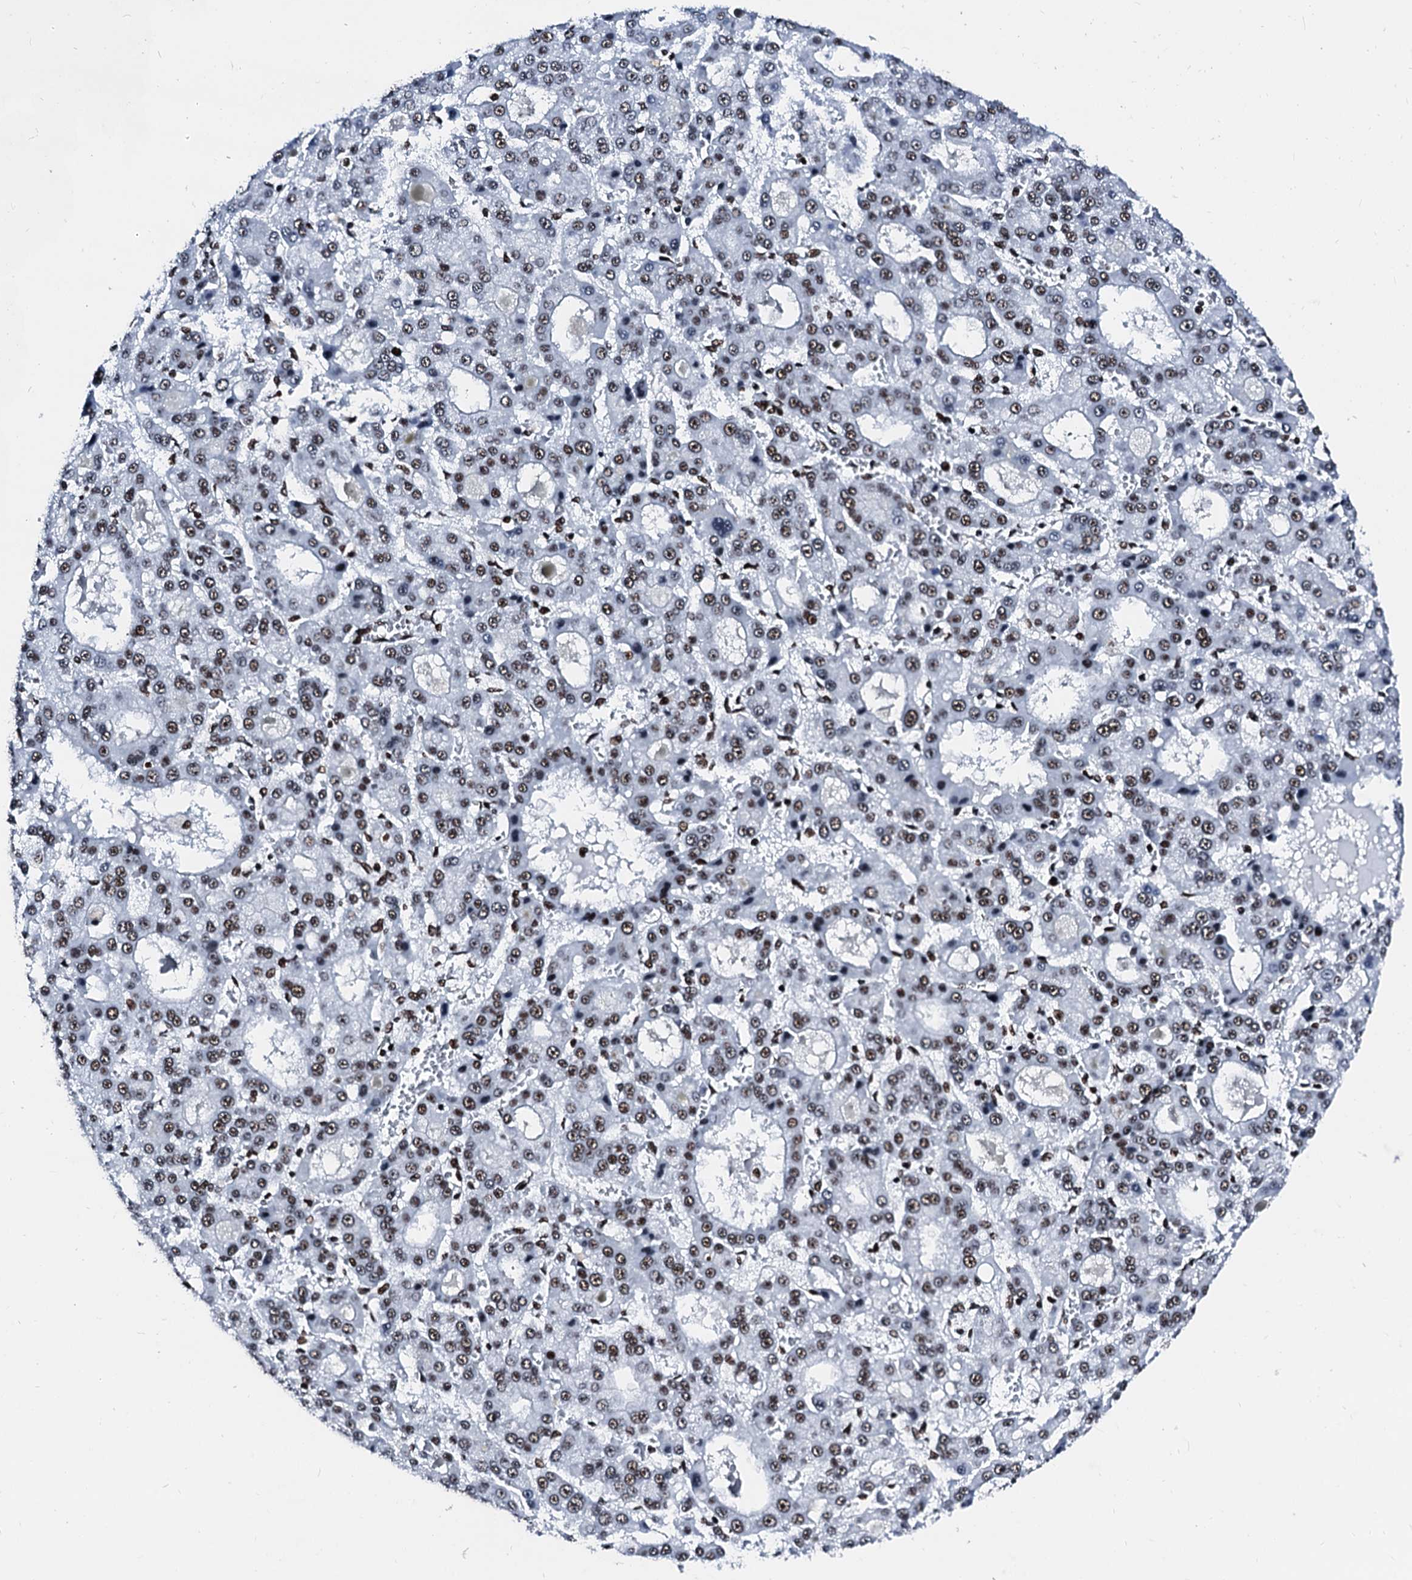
{"staining": {"intensity": "moderate", "quantity": ">75%", "location": "nuclear"}, "tissue": "liver cancer", "cell_type": "Tumor cells", "image_type": "cancer", "snomed": [{"axis": "morphology", "description": "Carcinoma, Hepatocellular, NOS"}, {"axis": "topography", "description": "Liver"}], "caption": "Liver cancer stained with a protein marker exhibits moderate staining in tumor cells.", "gene": "RALY", "patient": {"sex": "male", "age": 70}}